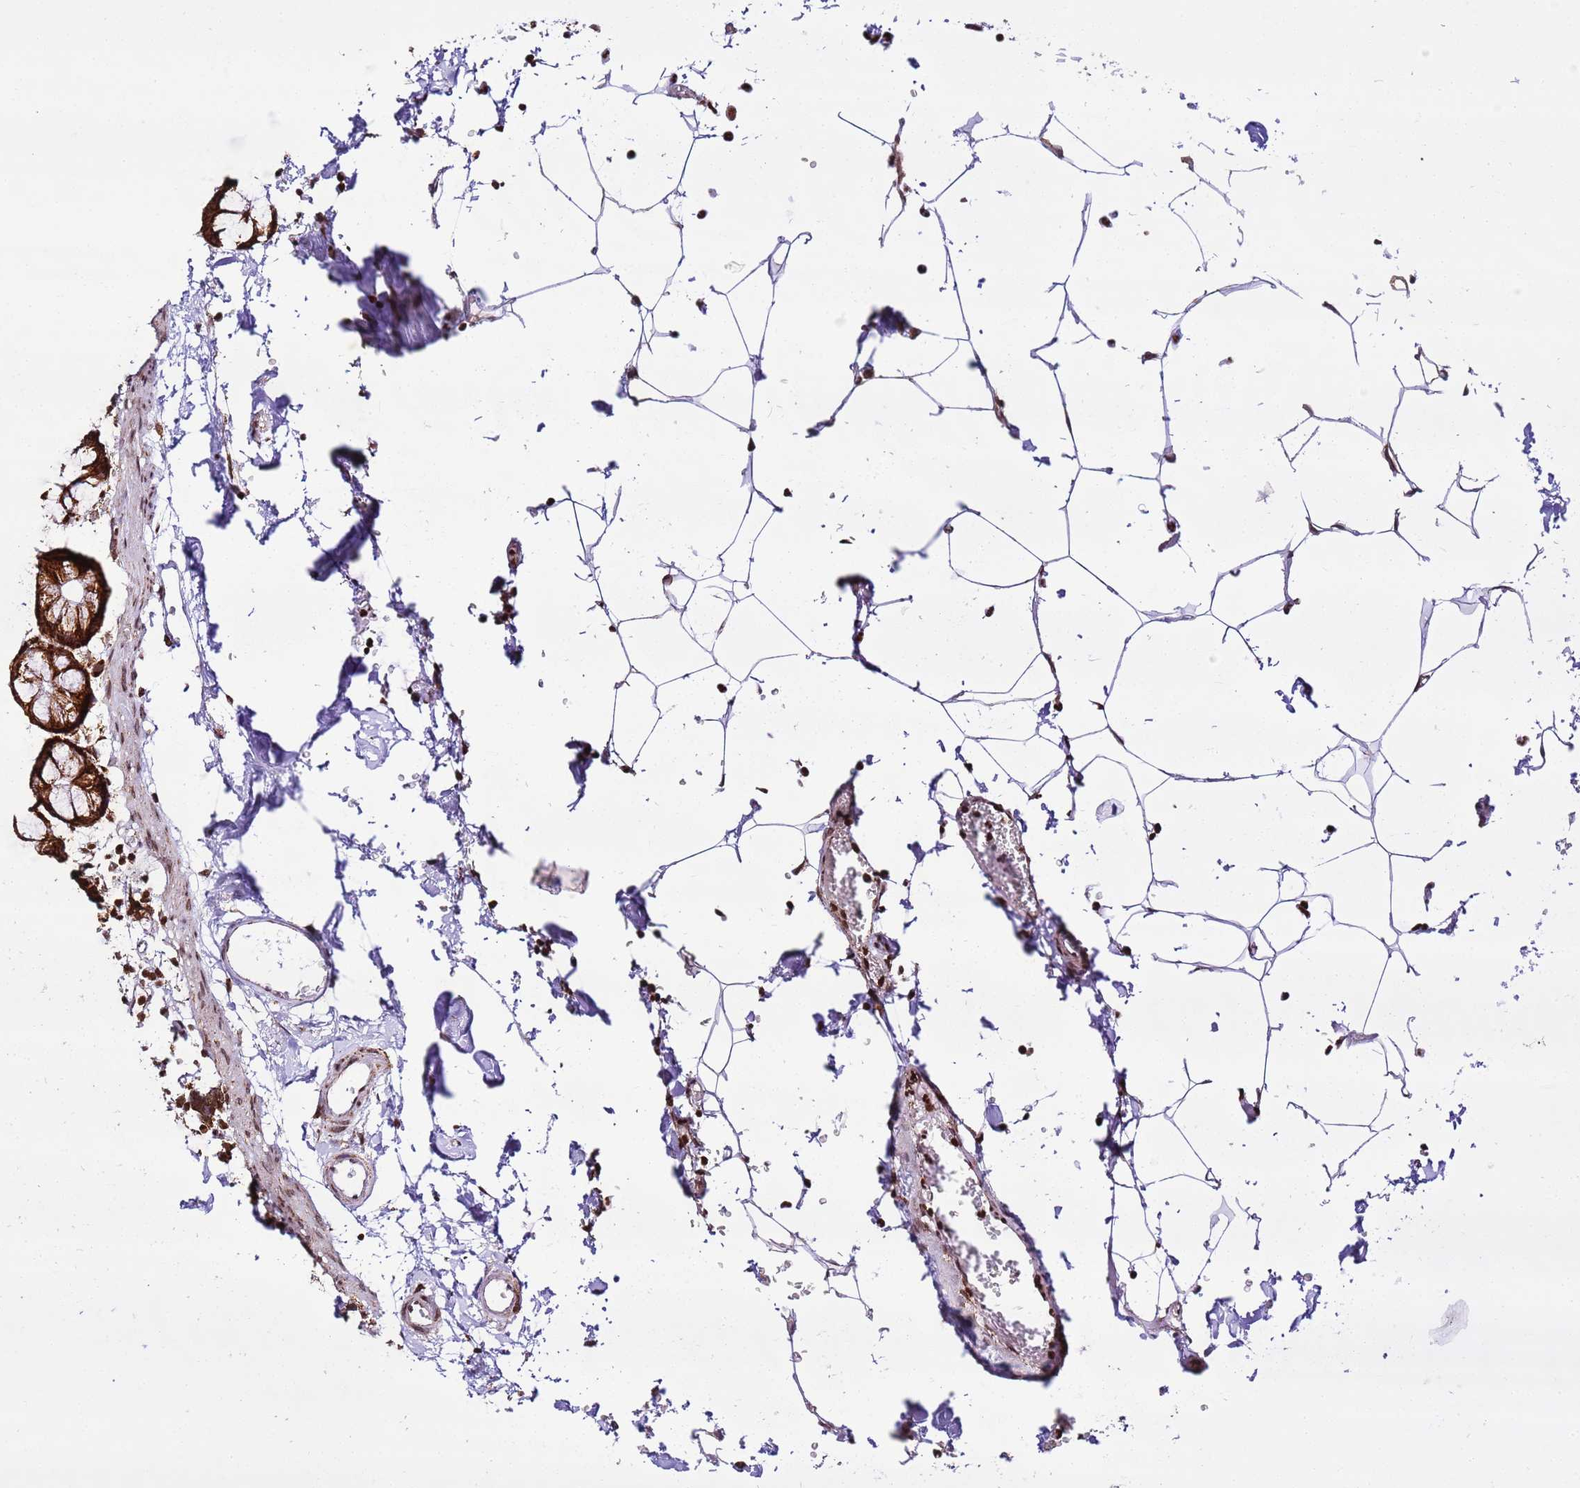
{"staining": {"intensity": "moderate", "quantity": ">75%", "location": "cytoplasmic/membranous"}, "tissue": "colon", "cell_type": "Endothelial cells", "image_type": "normal", "snomed": [{"axis": "morphology", "description": "Normal tissue, NOS"}, {"axis": "topography", "description": "Colon"}], "caption": "Immunohistochemistry (IHC) of benign colon shows medium levels of moderate cytoplasmic/membranous positivity in approximately >75% of endothelial cells.", "gene": "HSPE1", "patient": {"sex": "male", "age": 75}}